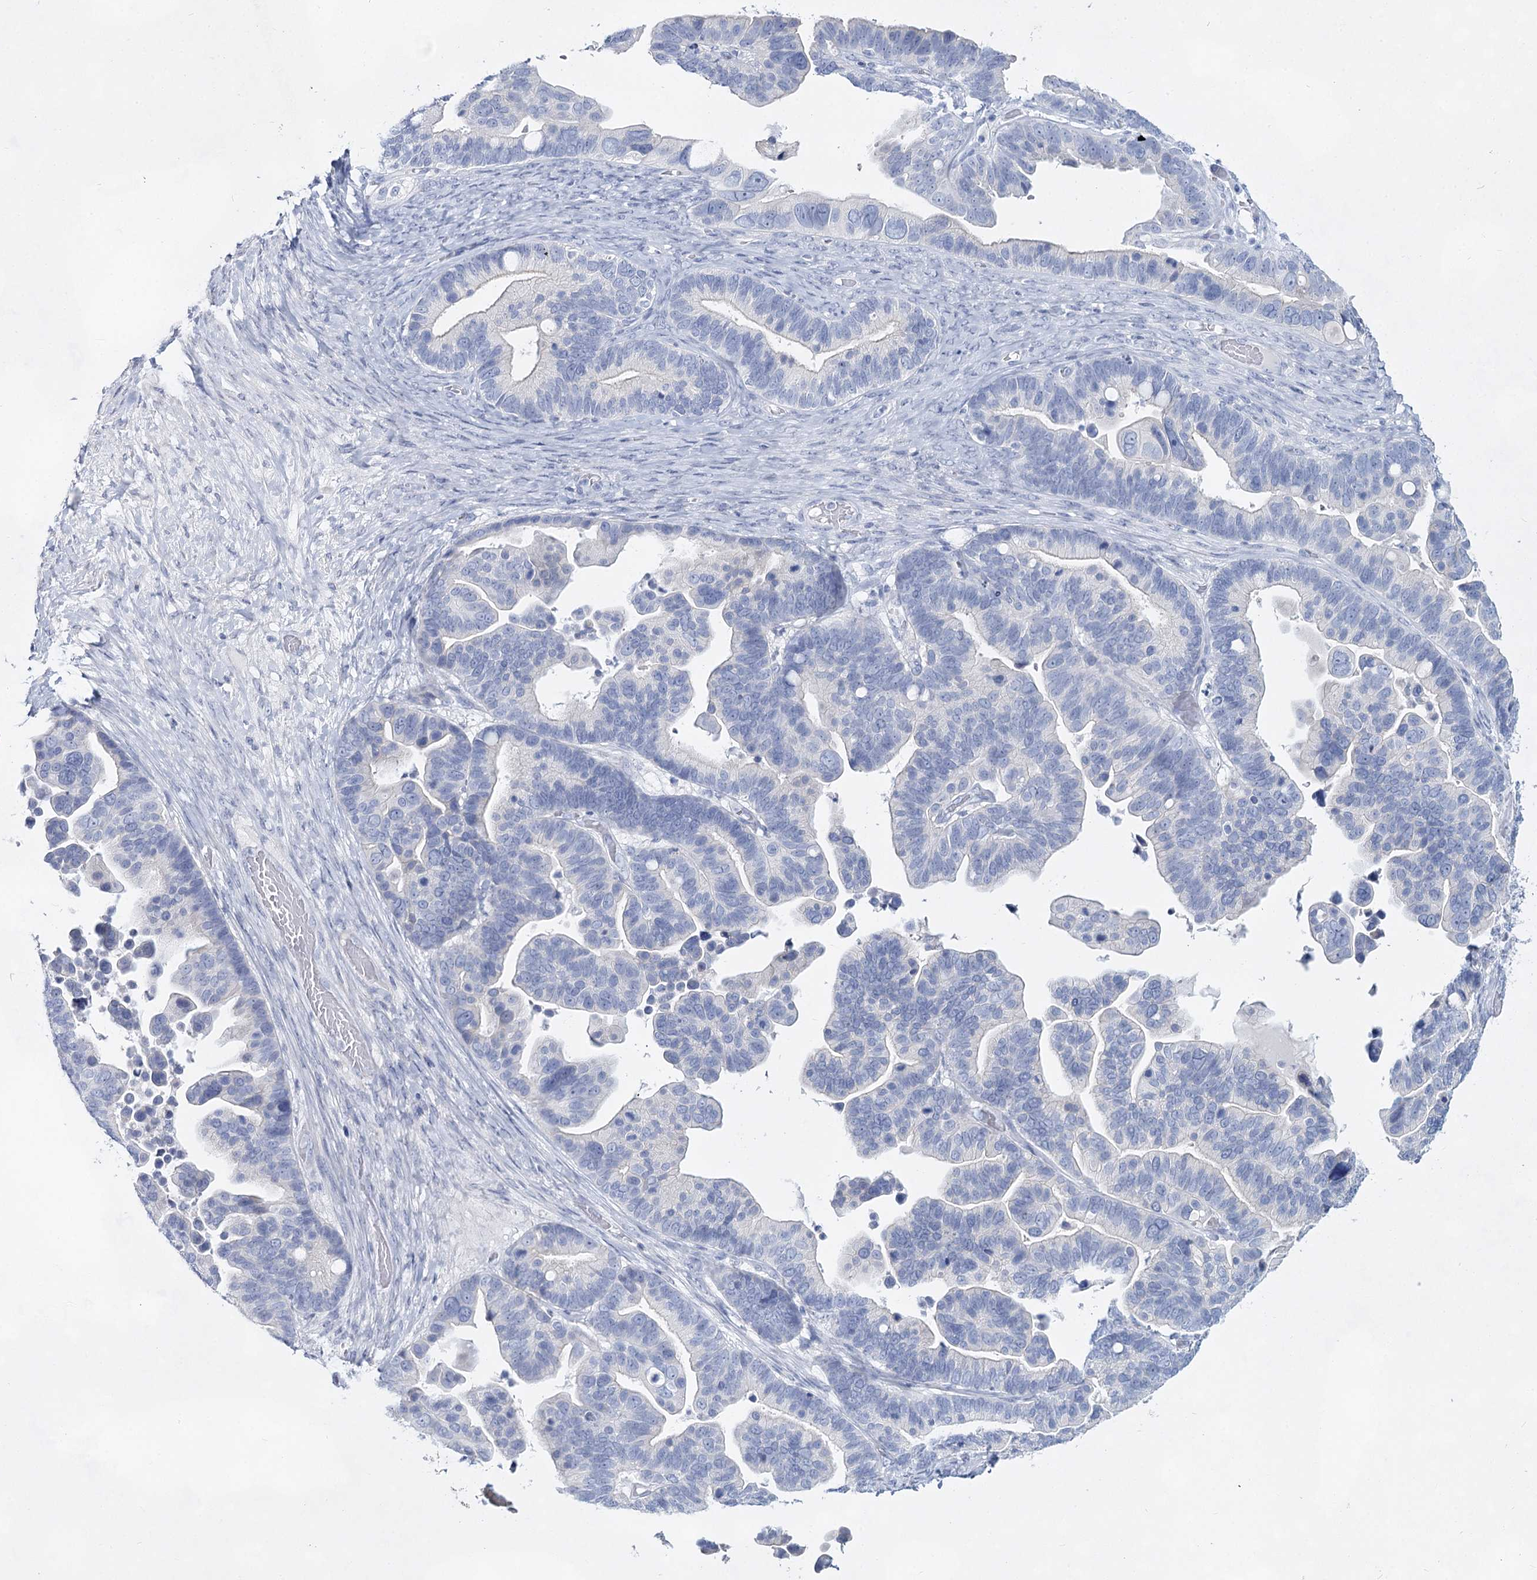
{"staining": {"intensity": "negative", "quantity": "none", "location": "none"}, "tissue": "ovarian cancer", "cell_type": "Tumor cells", "image_type": "cancer", "snomed": [{"axis": "morphology", "description": "Cystadenocarcinoma, serous, NOS"}, {"axis": "topography", "description": "Ovary"}], "caption": "An image of ovarian cancer stained for a protein exhibits no brown staining in tumor cells. (Brightfield microscopy of DAB IHC at high magnification).", "gene": "SLC17A2", "patient": {"sex": "female", "age": 56}}